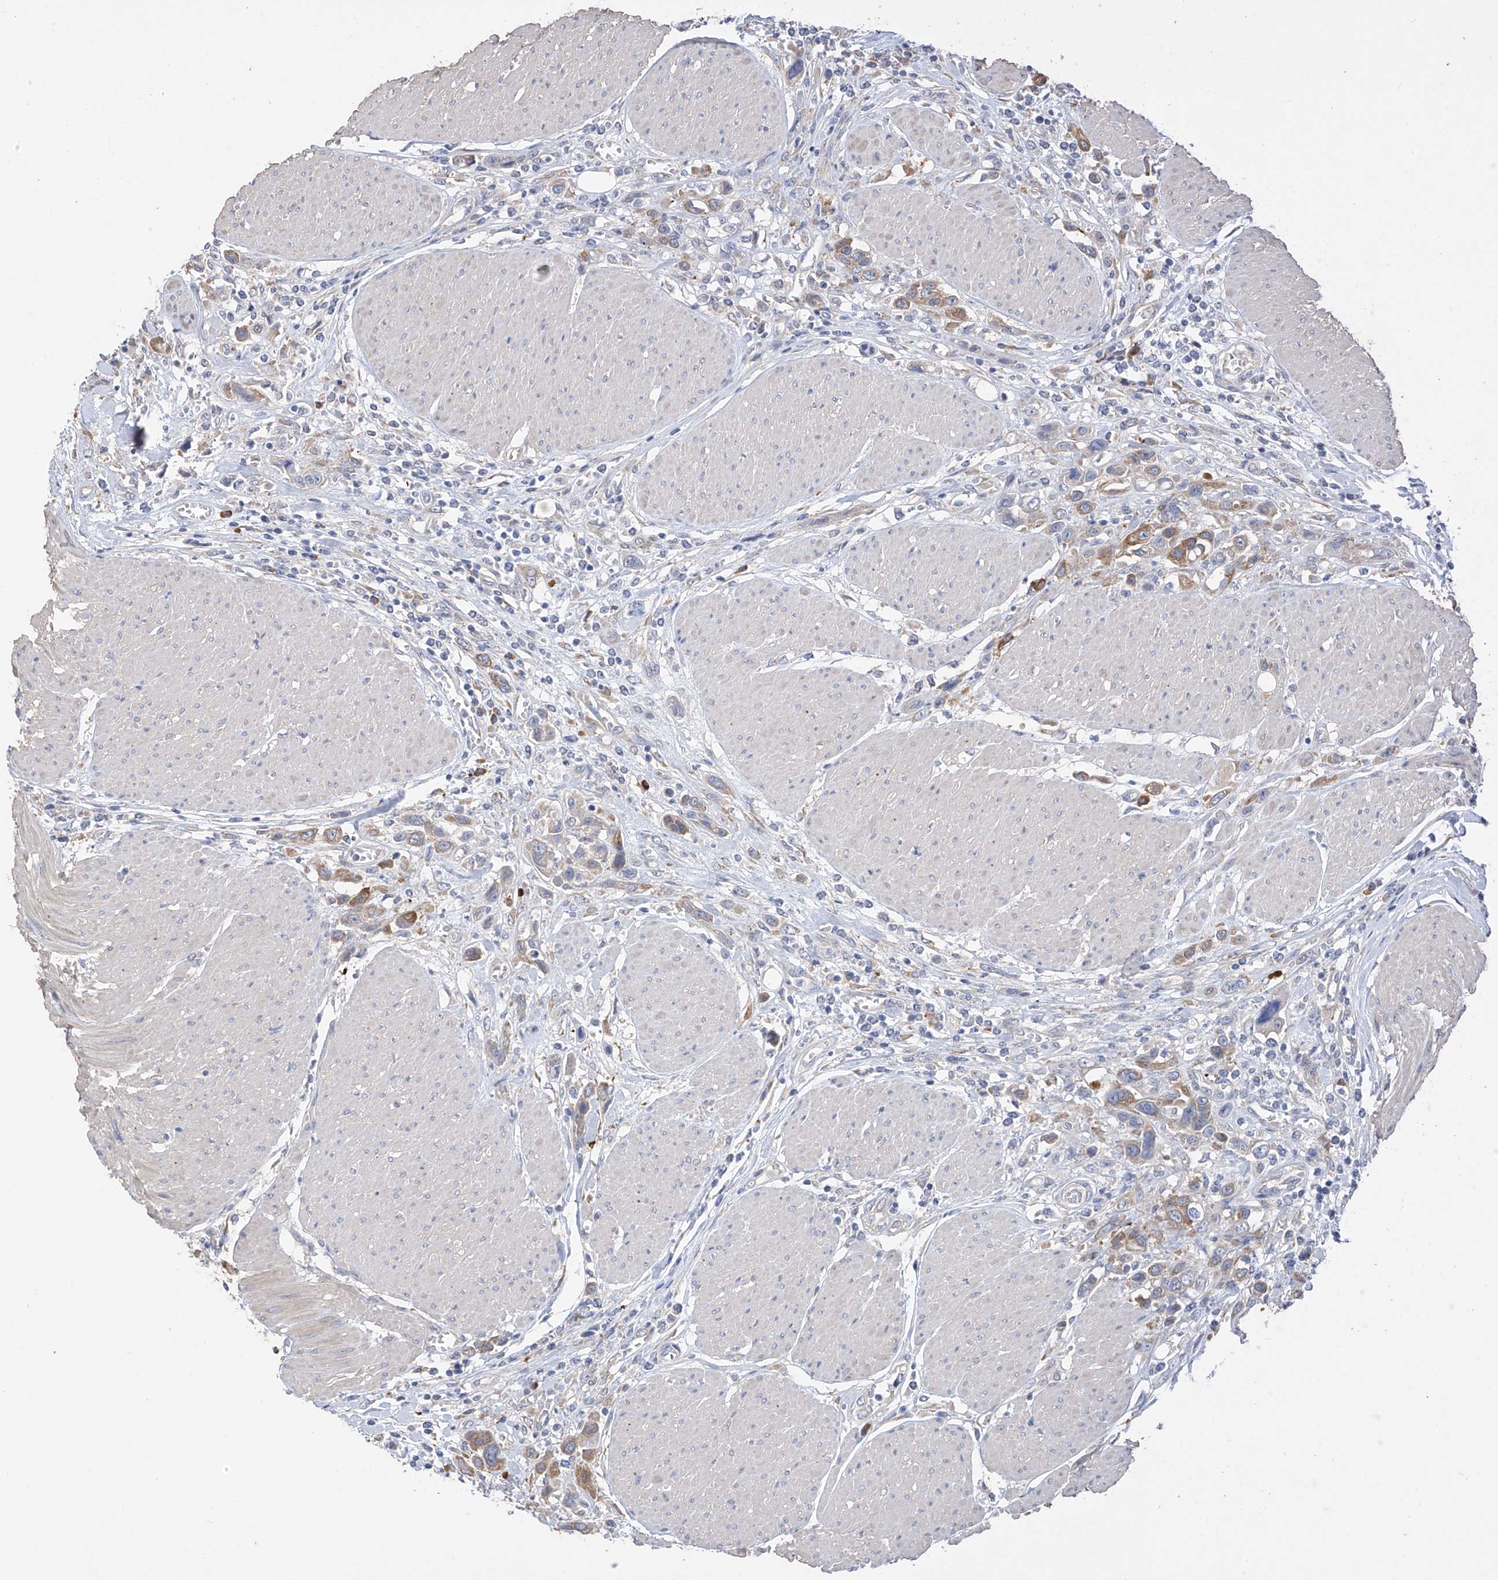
{"staining": {"intensity": "moderate", "quantity": "25%-75%", "location": "cytoplasmic/membranous"}, "tissue": "urothelial cancer", "cell_type": "Tumor cells", "image_type": "cancer", "snomed": [{"axis": "morphology", "description": "Urothelial carcinoma, High grade"}, {"axis": "topography", "description": "Urinary bladder"}], "caption": "Human urothelial cancer stained with a protein marker exhibits moderate staining in tumor cells.", "gene": "REC8", "patient": {"sex": "male", "age": 50}}